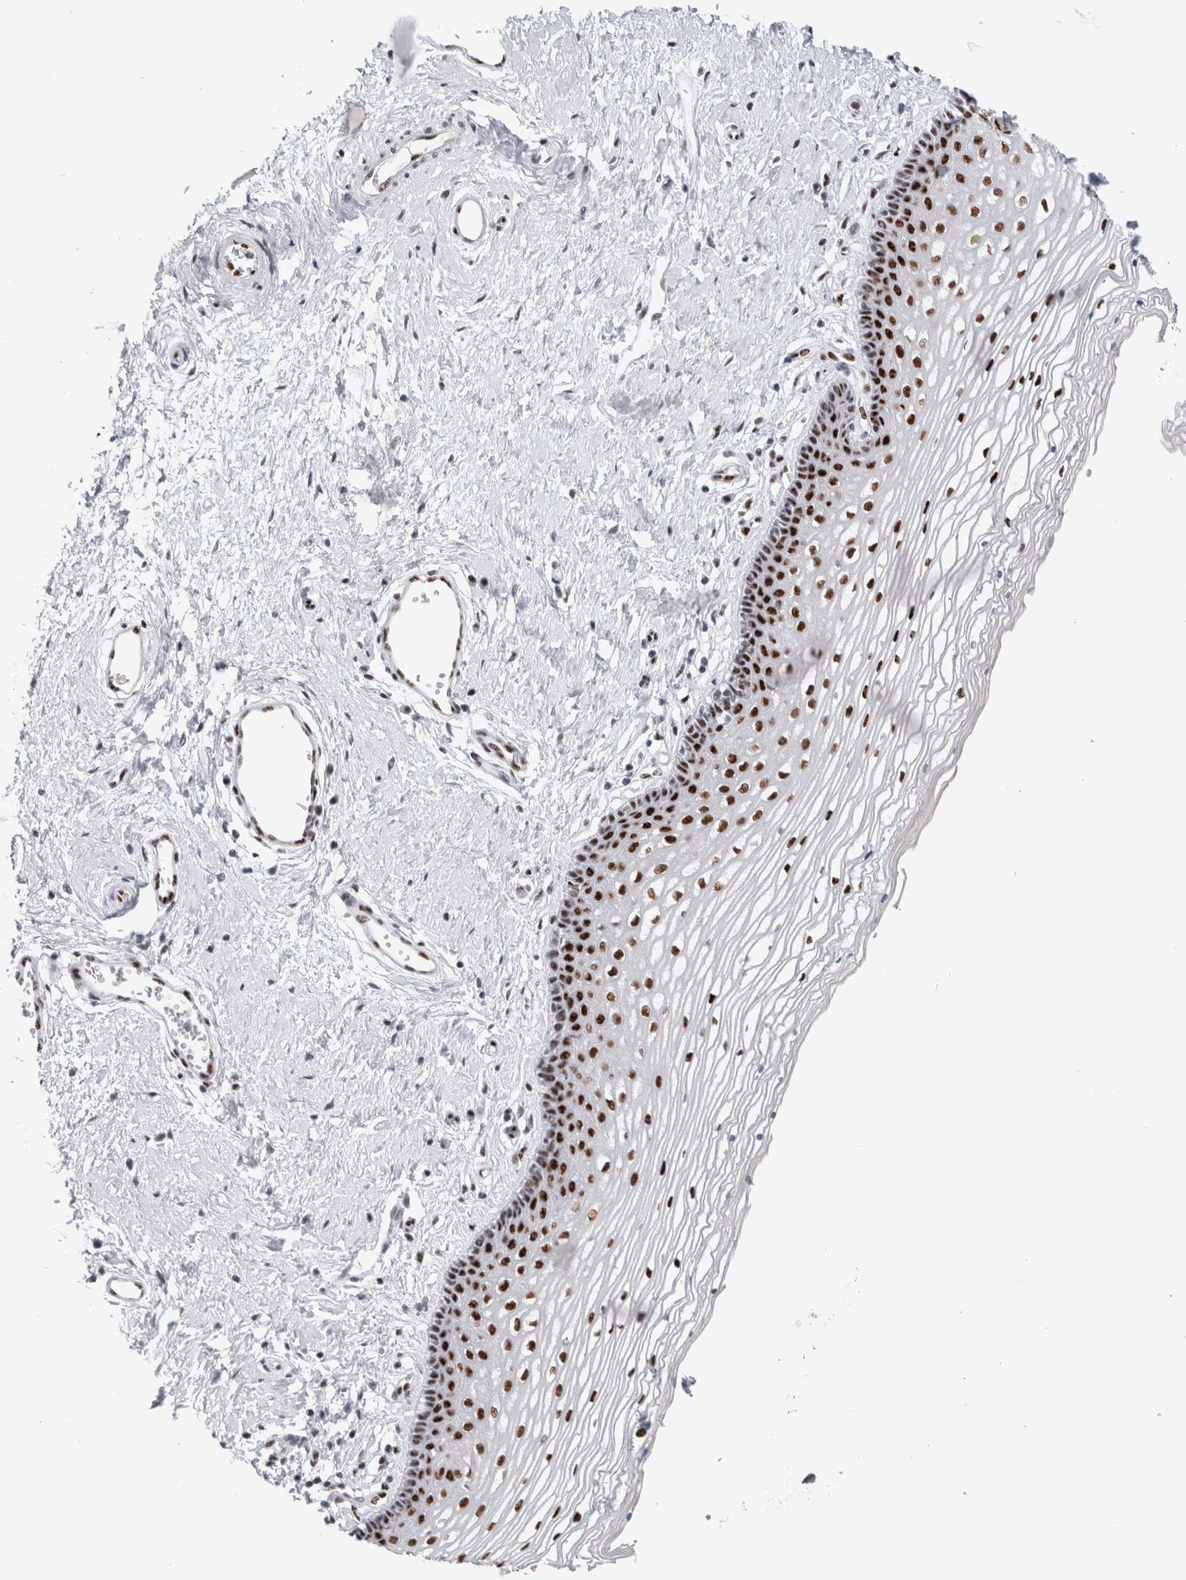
{"staining": {"intensity": "strong", "quantity": ">75%", "location": "nuclear"}, "tissue": "vagina", "cell_type": "Squamous epithelial cells", "image_type": "normal", "snomed": [{"axis": "morphology", "description": "Normal tissue, NOS"}, {"axis": "topography", "description": "Vagina"}], "caption": "This micrograph exhibits benign vagina stained with immunohistochemistry to label a protein in brown. The nuclear of squamous epithelial cells show strong positivity for the protein. Nuclei are counter-stained blue.", "gene": "RBM6", "patient": {"sex": "female", "age": 46}}